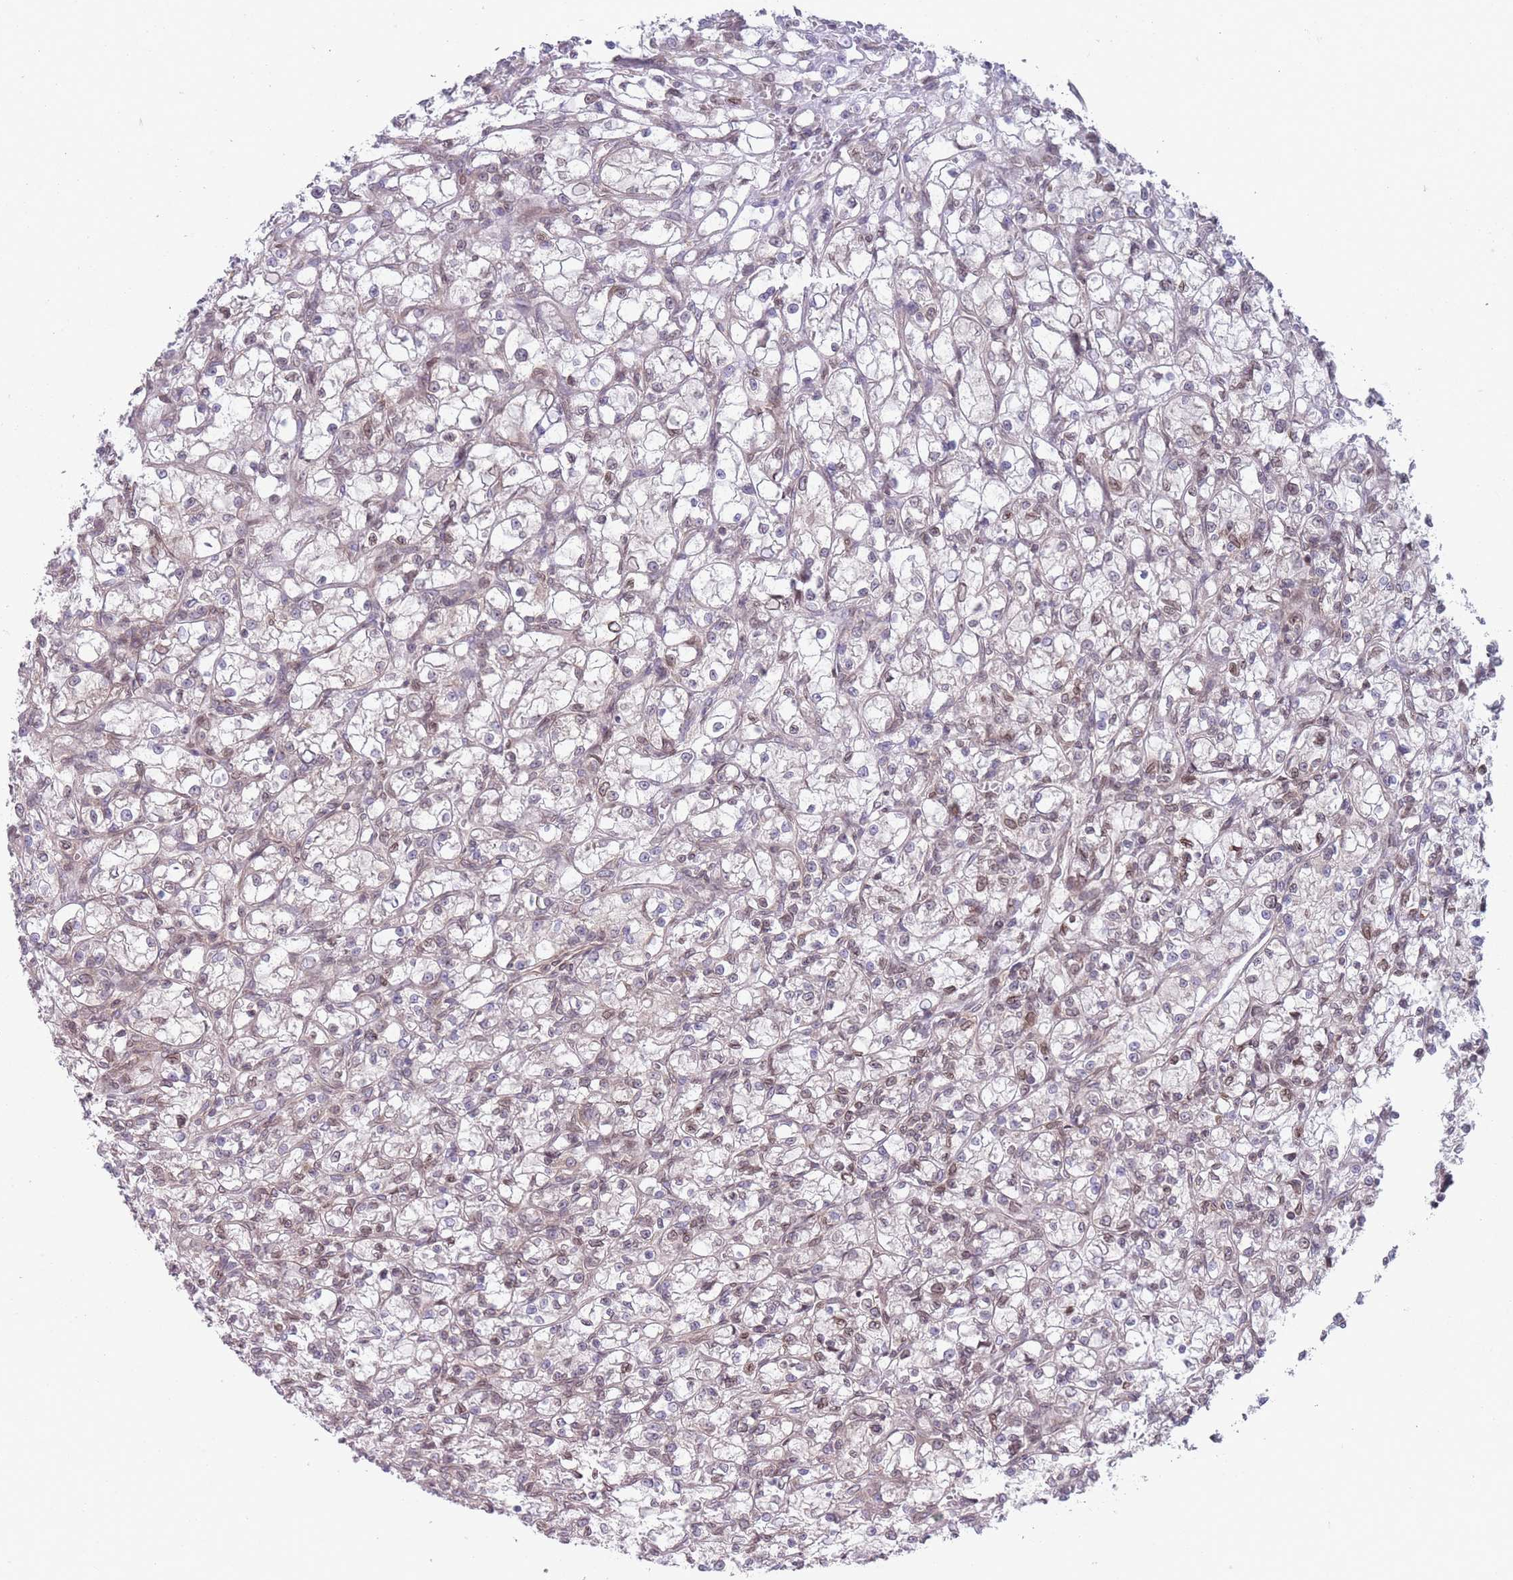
{"staining": {"intensity": "weak", "quantity": "<25%", "location": "nuclear"}, "tissue": "renal cancer", "cell_type": "Tumor cells", "image_type": "cancer", "snomed": [{"axis": "morphology", "description": "Adenocarcinoma, NOS"}, {"axis": "topography", "description": "Kidney"}], "caption": "Immunohistochemistry (IHC) of adenocarcinoma (renal) displays no staining in tumor cells. Brightfield microscopy of immunohistochemistry stained with DAB (3,3'-diaminobenzidine) (brown) and hematoxylin (blue), captured at high magnification.", "gene": "VRK2", "patient": {"sex": "female", "age": 59}}